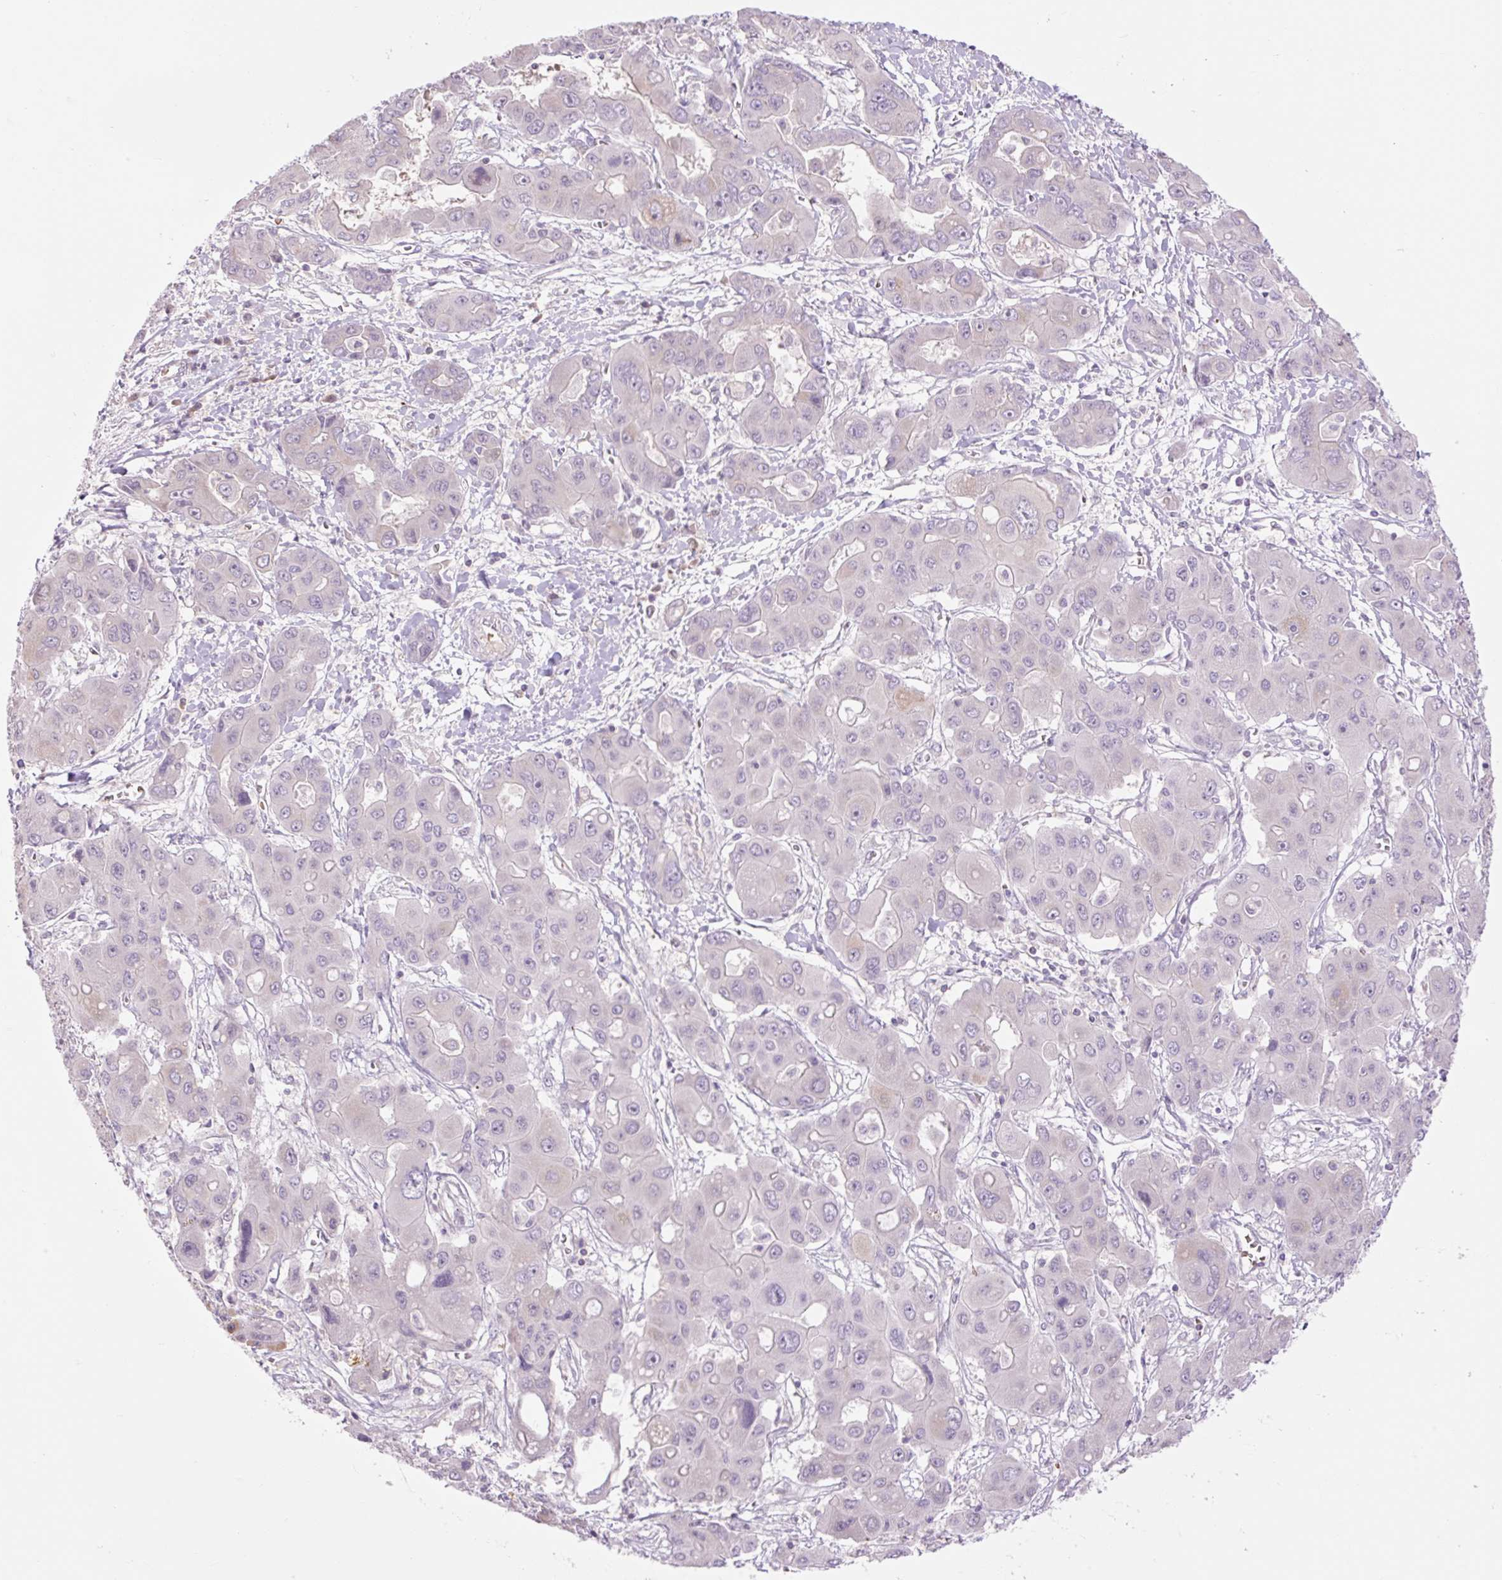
{"staining": {"intensity": "negative", "quantity": "none", "location": "none"}, "tissue": "liver cancer", "cell_type": "Tumor cells", "image_type": "cancer", "snomed": [{"axis": "morphology", "description": "Cholangiocarcinoma"}, {"axis": "topography", "description": "Liver"}], "caption": "Human cholangiocarcinoma (liver) stained for a protein using immunohistochemistry (IHC) demonstrates no expression in tumor cells.", "gene": "GRID2", "patient": {"sex": "male", "age": 67}}